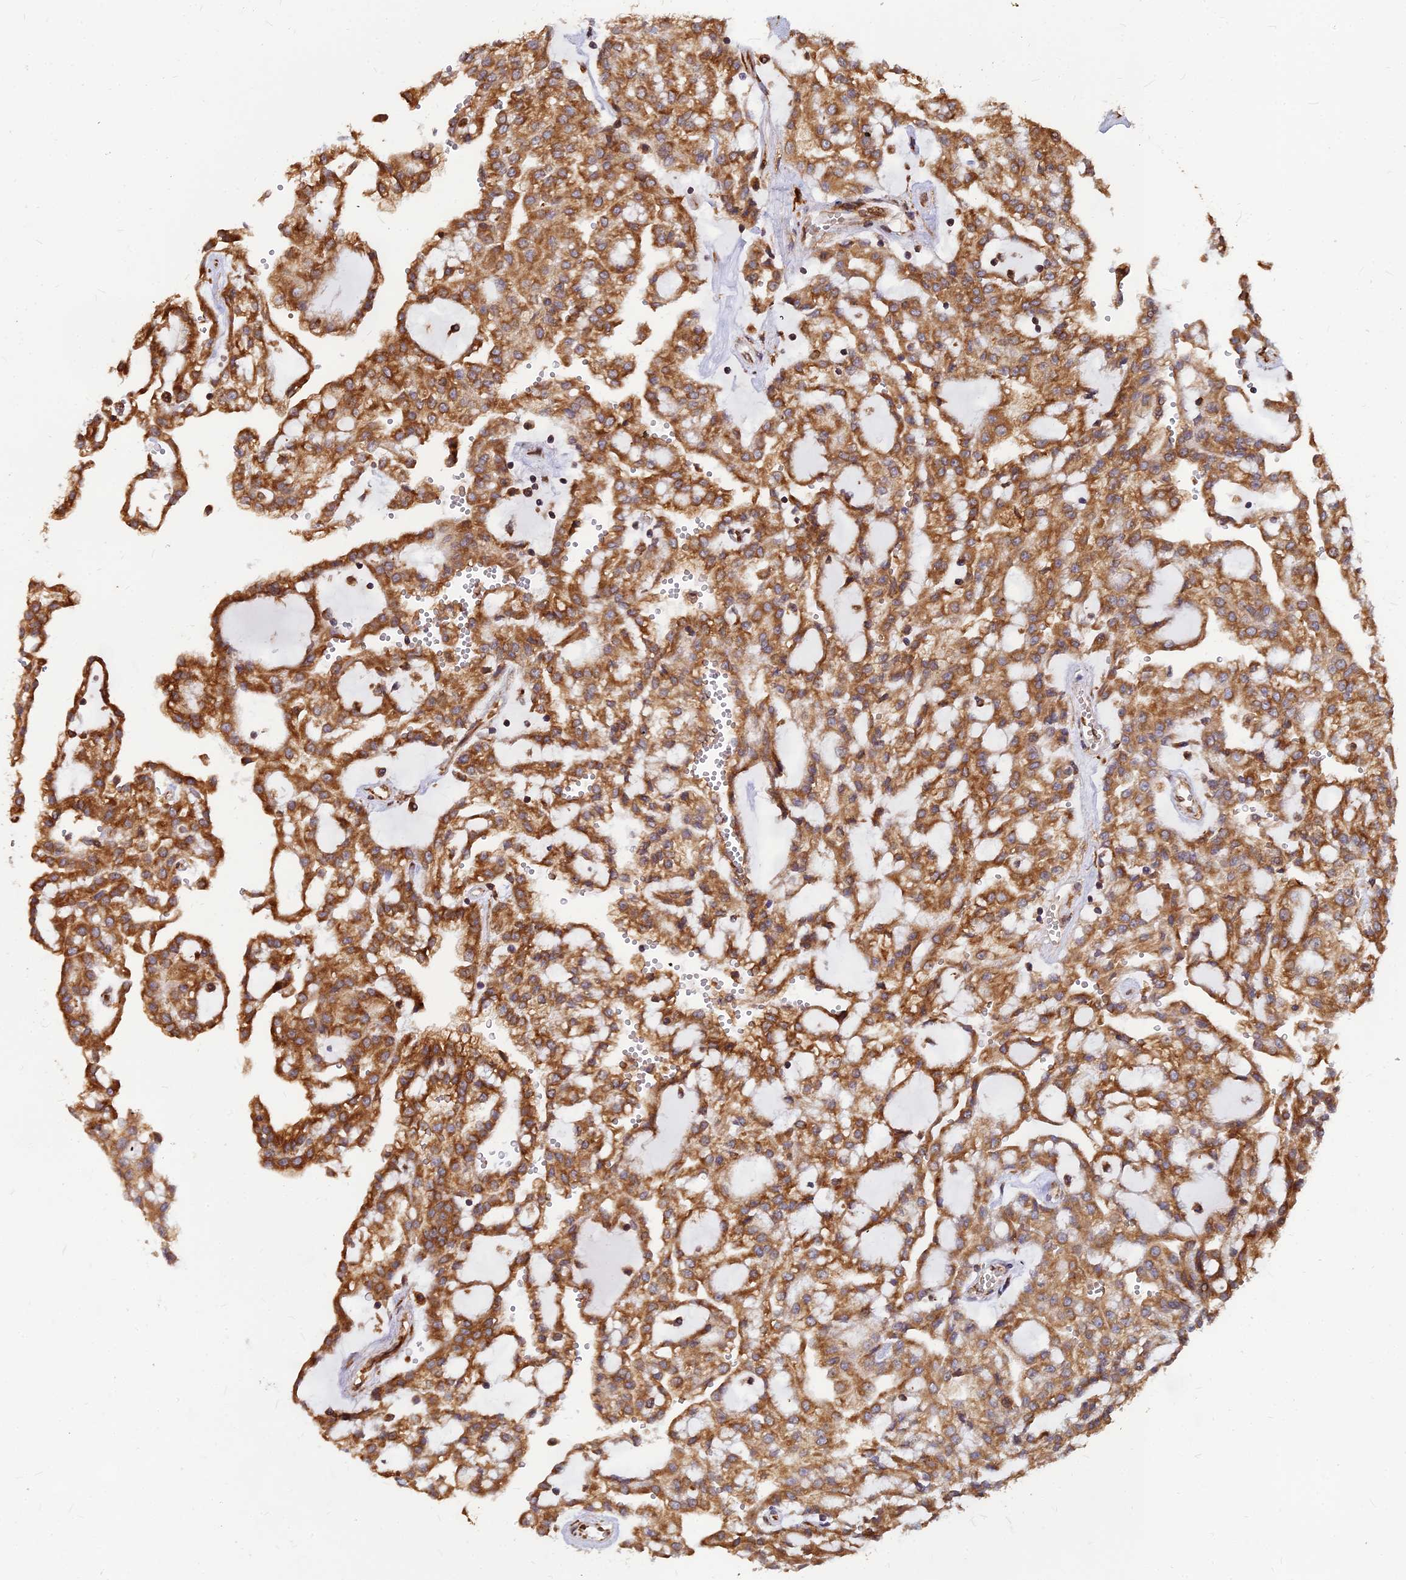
{"staining": {"intensity": "strong", "quantity": ">75%", "location": "cytoplasmic/membranous"}, "tissue": "renal cancer", "cell_type": "Tumor cells", "image_type": "cancer", "snomed": [{"axis": "morphology", "description": "Adenocarcinoma, NOS"}, {"axis": "topography", "description": "Kidney"}], "caption": "Strong cytoplasmic/membranous protein positivity is seen in approximately >75% of tumor cells in renal cancer (adenocarcinoma).", "gene": "CCT6B", "patient": {"sex": "male", "age": 63}}